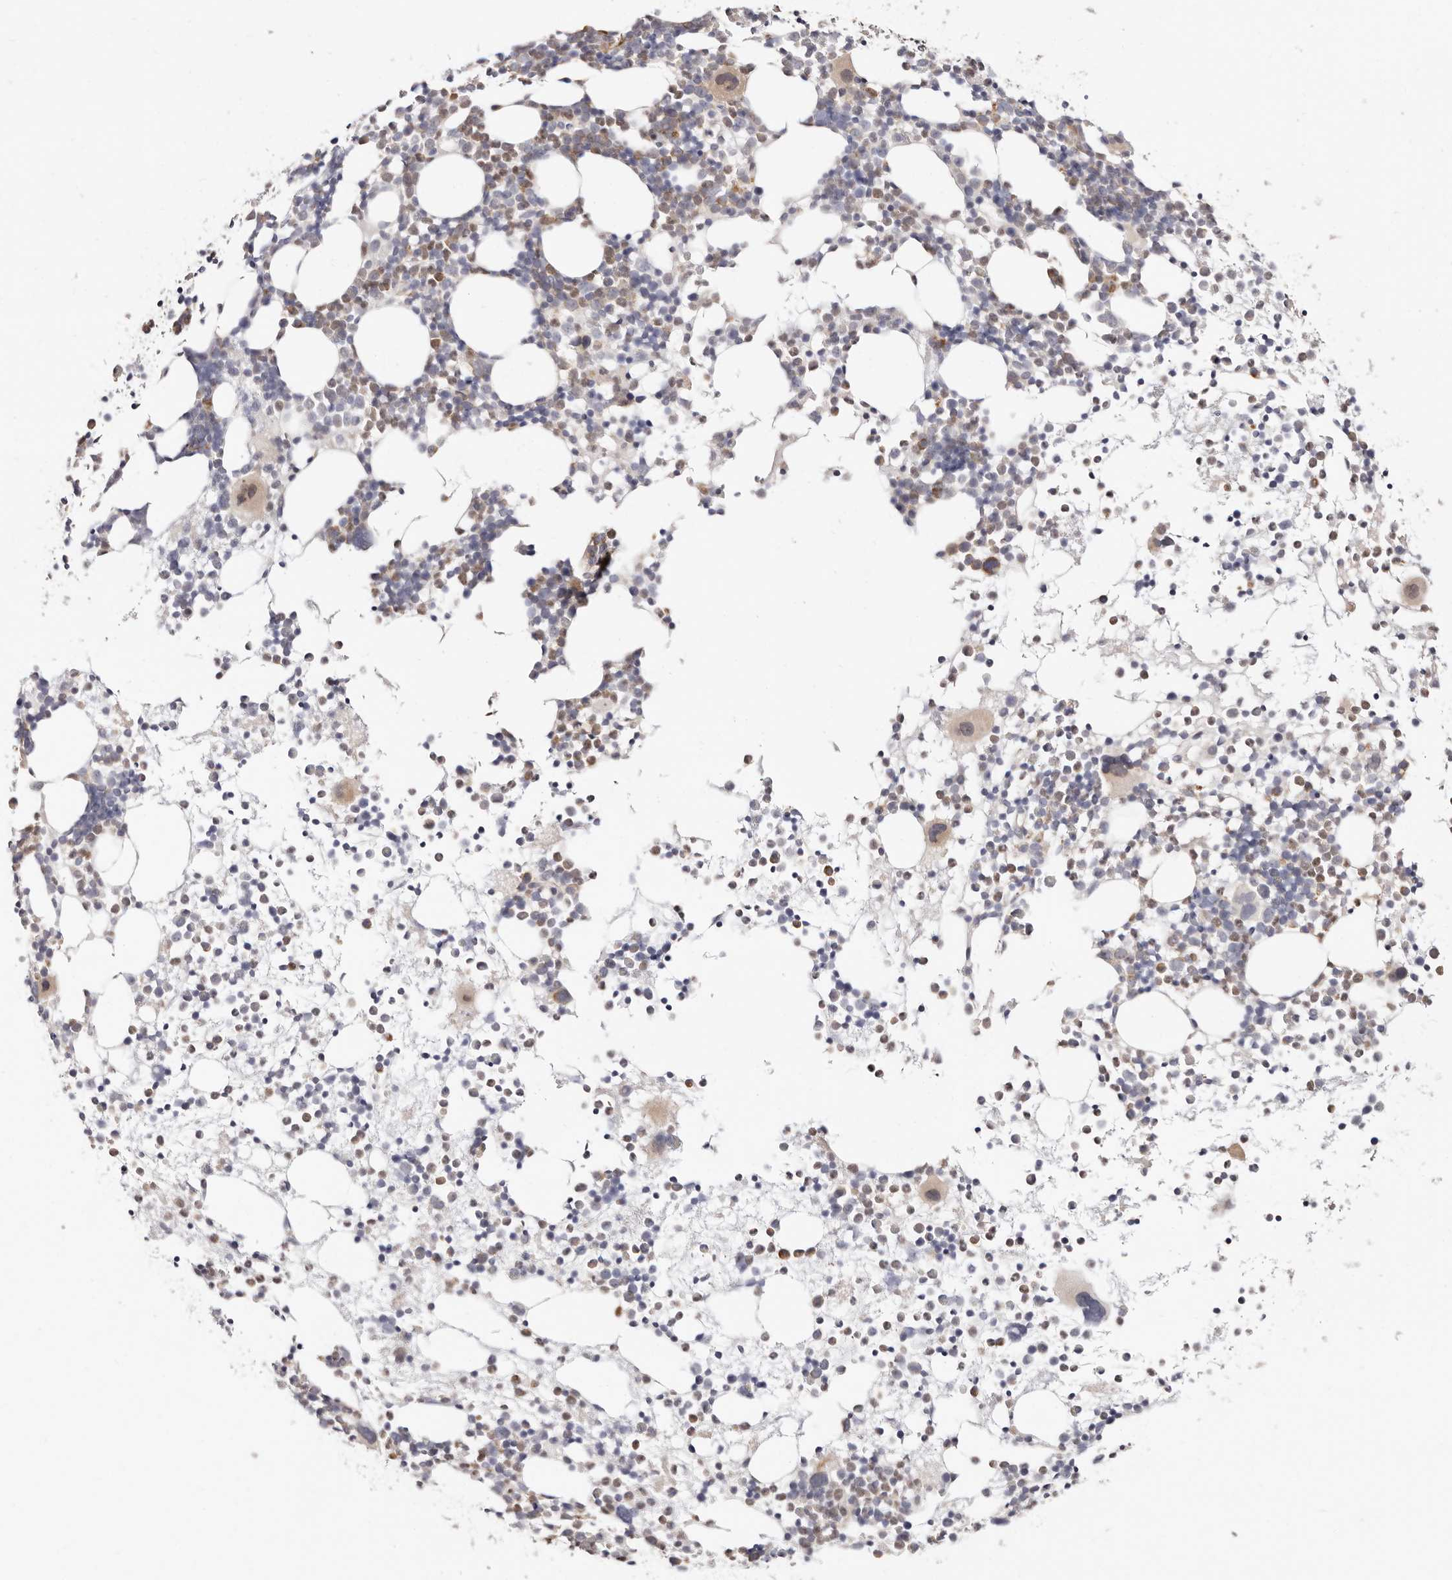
{"staining": {"intensity": "moderate", "quantity": "25%-75%", "location": "cytoplasmic/membranous,nuclear"}, "tissue": "bone marrow", "cell_type": "Hematopoietic cells", "image_type": "normal", "snomed": [{"axis": "morphology", "description": "Normal tissue, NOS"}, {"axis": "topography", "description": "Bone marrow"}], "caption": "Human bone marrow stained for a protein (brown) displays moderate cytoplasmic/membranous,nuclear positive staining in approximately 25%-75% of hematopoietic cells.", "gene": "BCL2L15", "patient": {"sex": "female", "age": 57}}